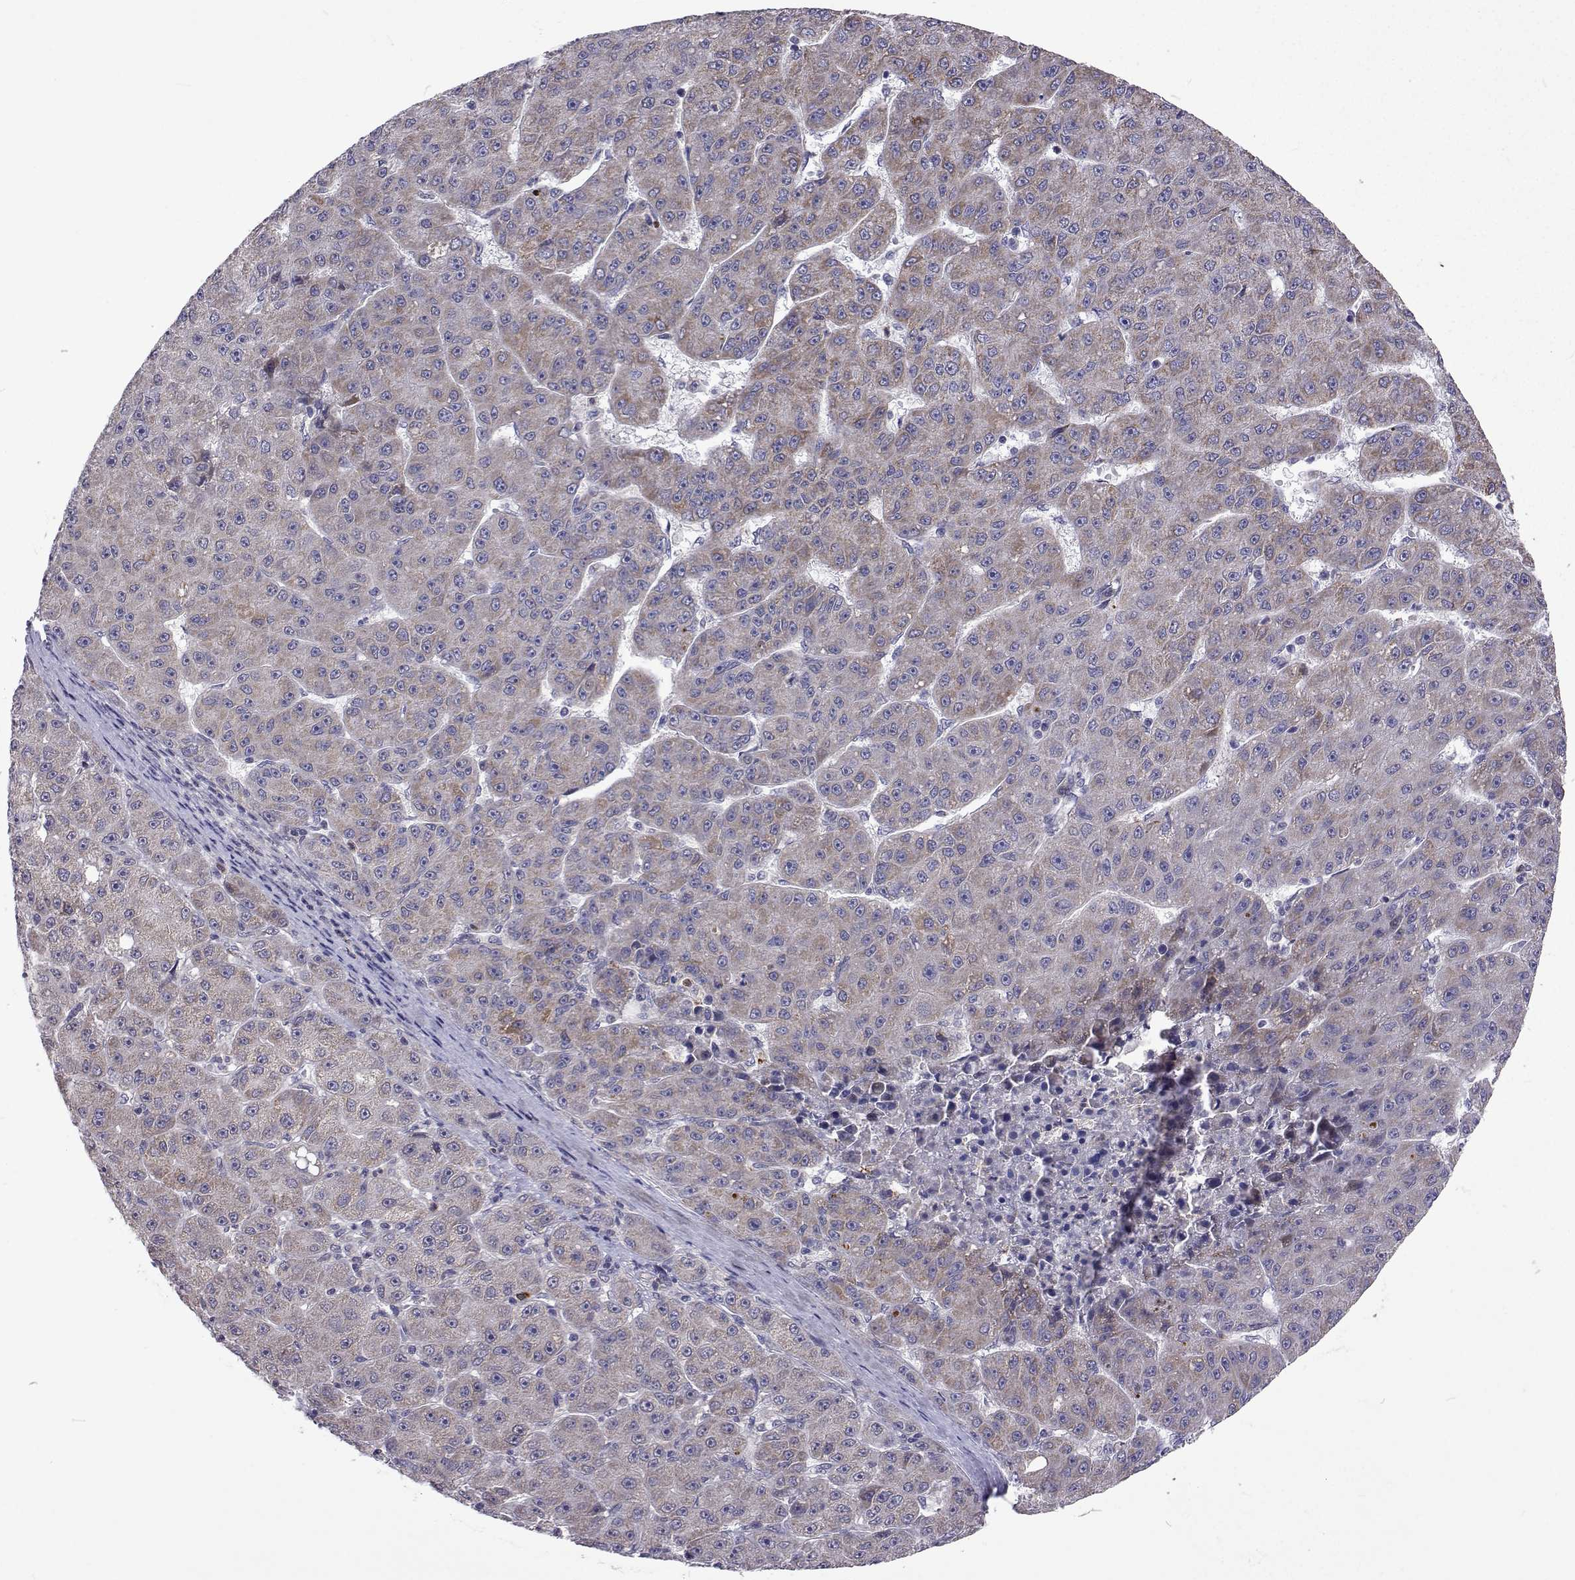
{"staining": {"intensity": "moderate", "quantity": "25%-75%", "location": "cytoplasmic/membranous"}, "tissue": "liver cancer", "cell_type": "Tumor cells", "image_type": "cancer", "snomed": [{"axis": "morphology", "description": "Carcinoma, Hepatocellular, NOS"}, {"axis": "topography", "description": "Liver"}], "caption": "Immunohistochemical staining of human liver cancer reveals medium levels of moderate cytoplasmic/membranous staining in about 25%-75% of tumor cells.", "gene": "DHTKD1", "patient": {"sex": "male", "age": 67}}